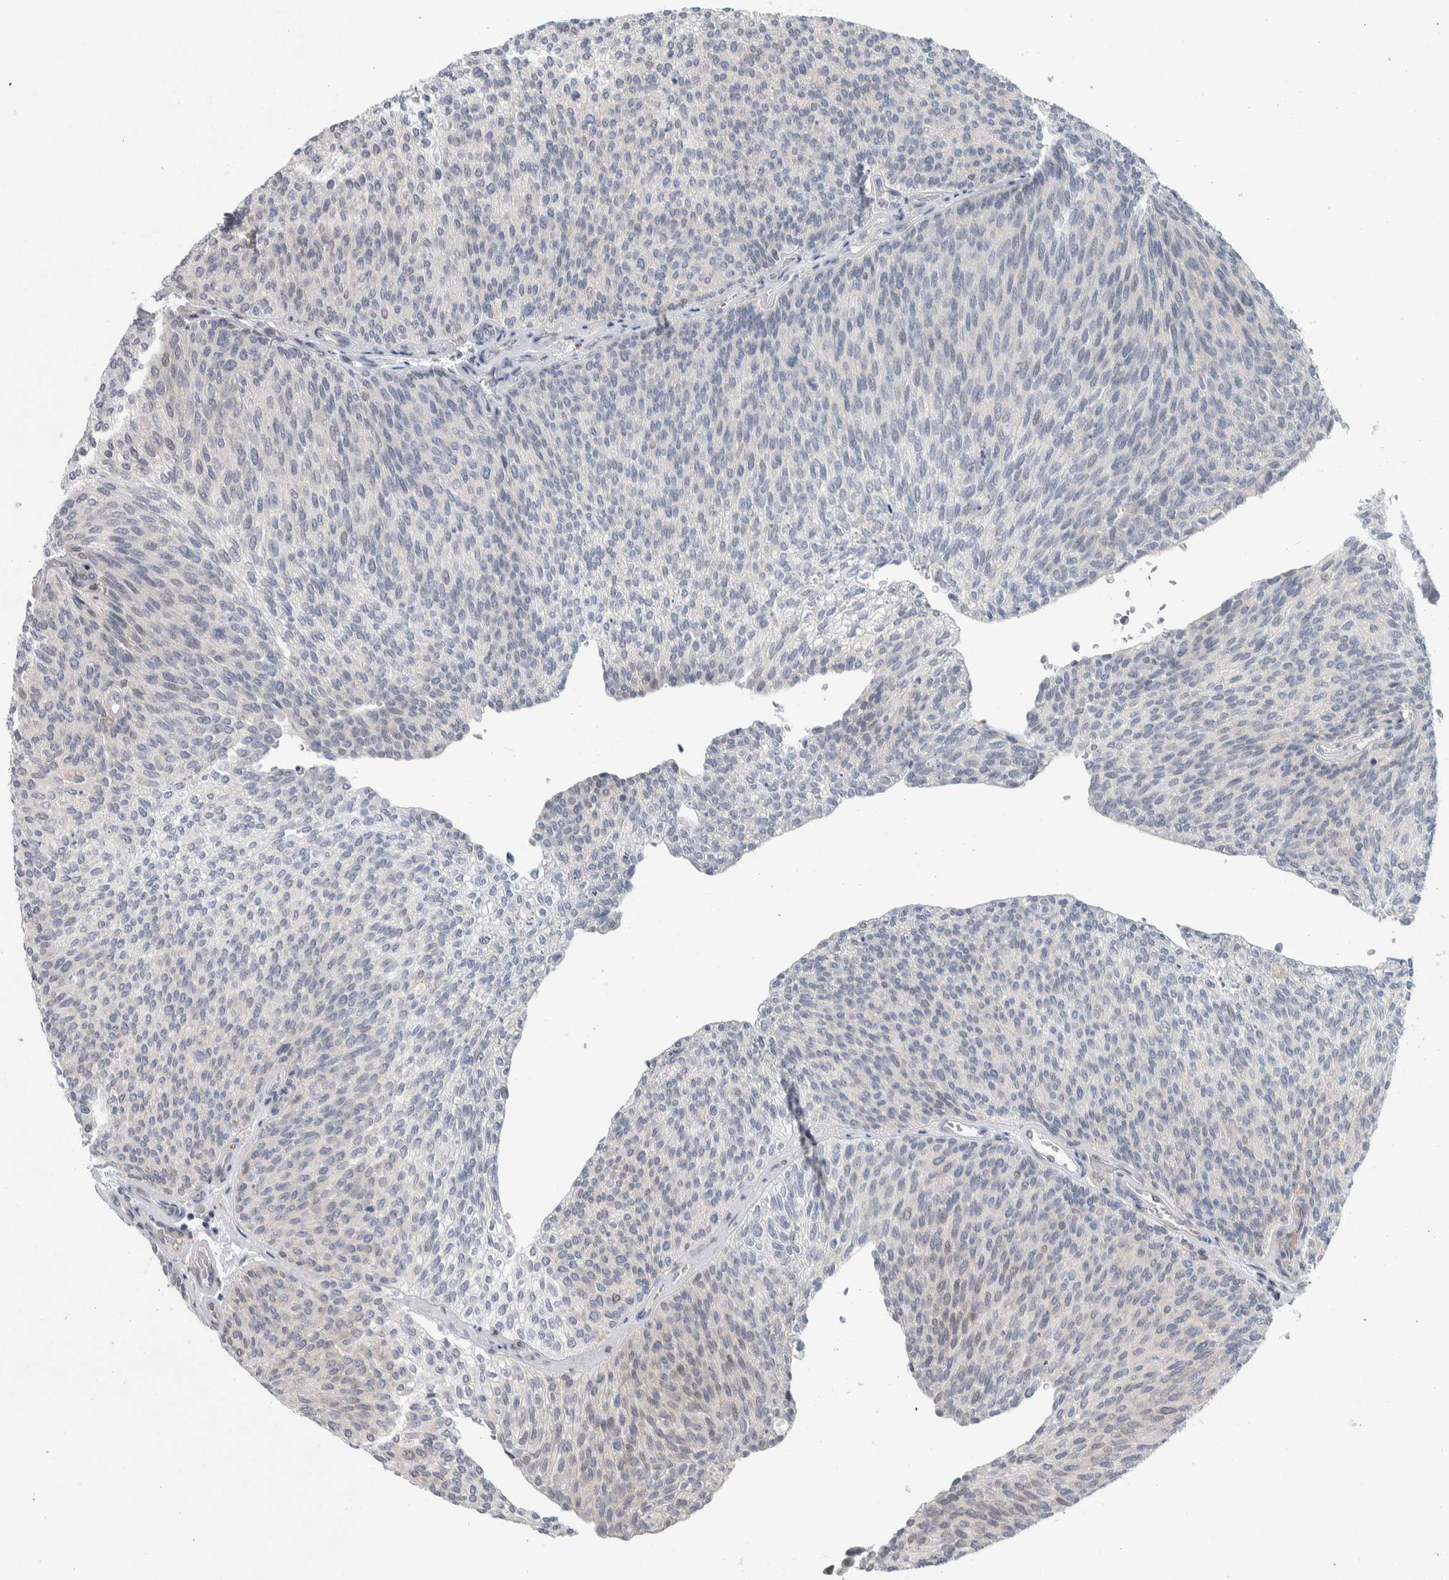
{"staining": {"intensity": "negative", "quantity": "none", "location": "none"}, "tissue": "urothelial cancer", "cell_type": "Tumor cells", "image_type": "cancer", "snomed": [{"axis": "morphology", "description": "Urothelial carcinoma, Low grade"}, {"axis": "topography", "description": "Urinary bladder"}], "caption": "Human urothelial carcinoma (low-grade) stained for a protein using IHC exhibits no staining in tumor cells.", "gene": "PTPA", "patient": {"sex": "female", "age": 79}}